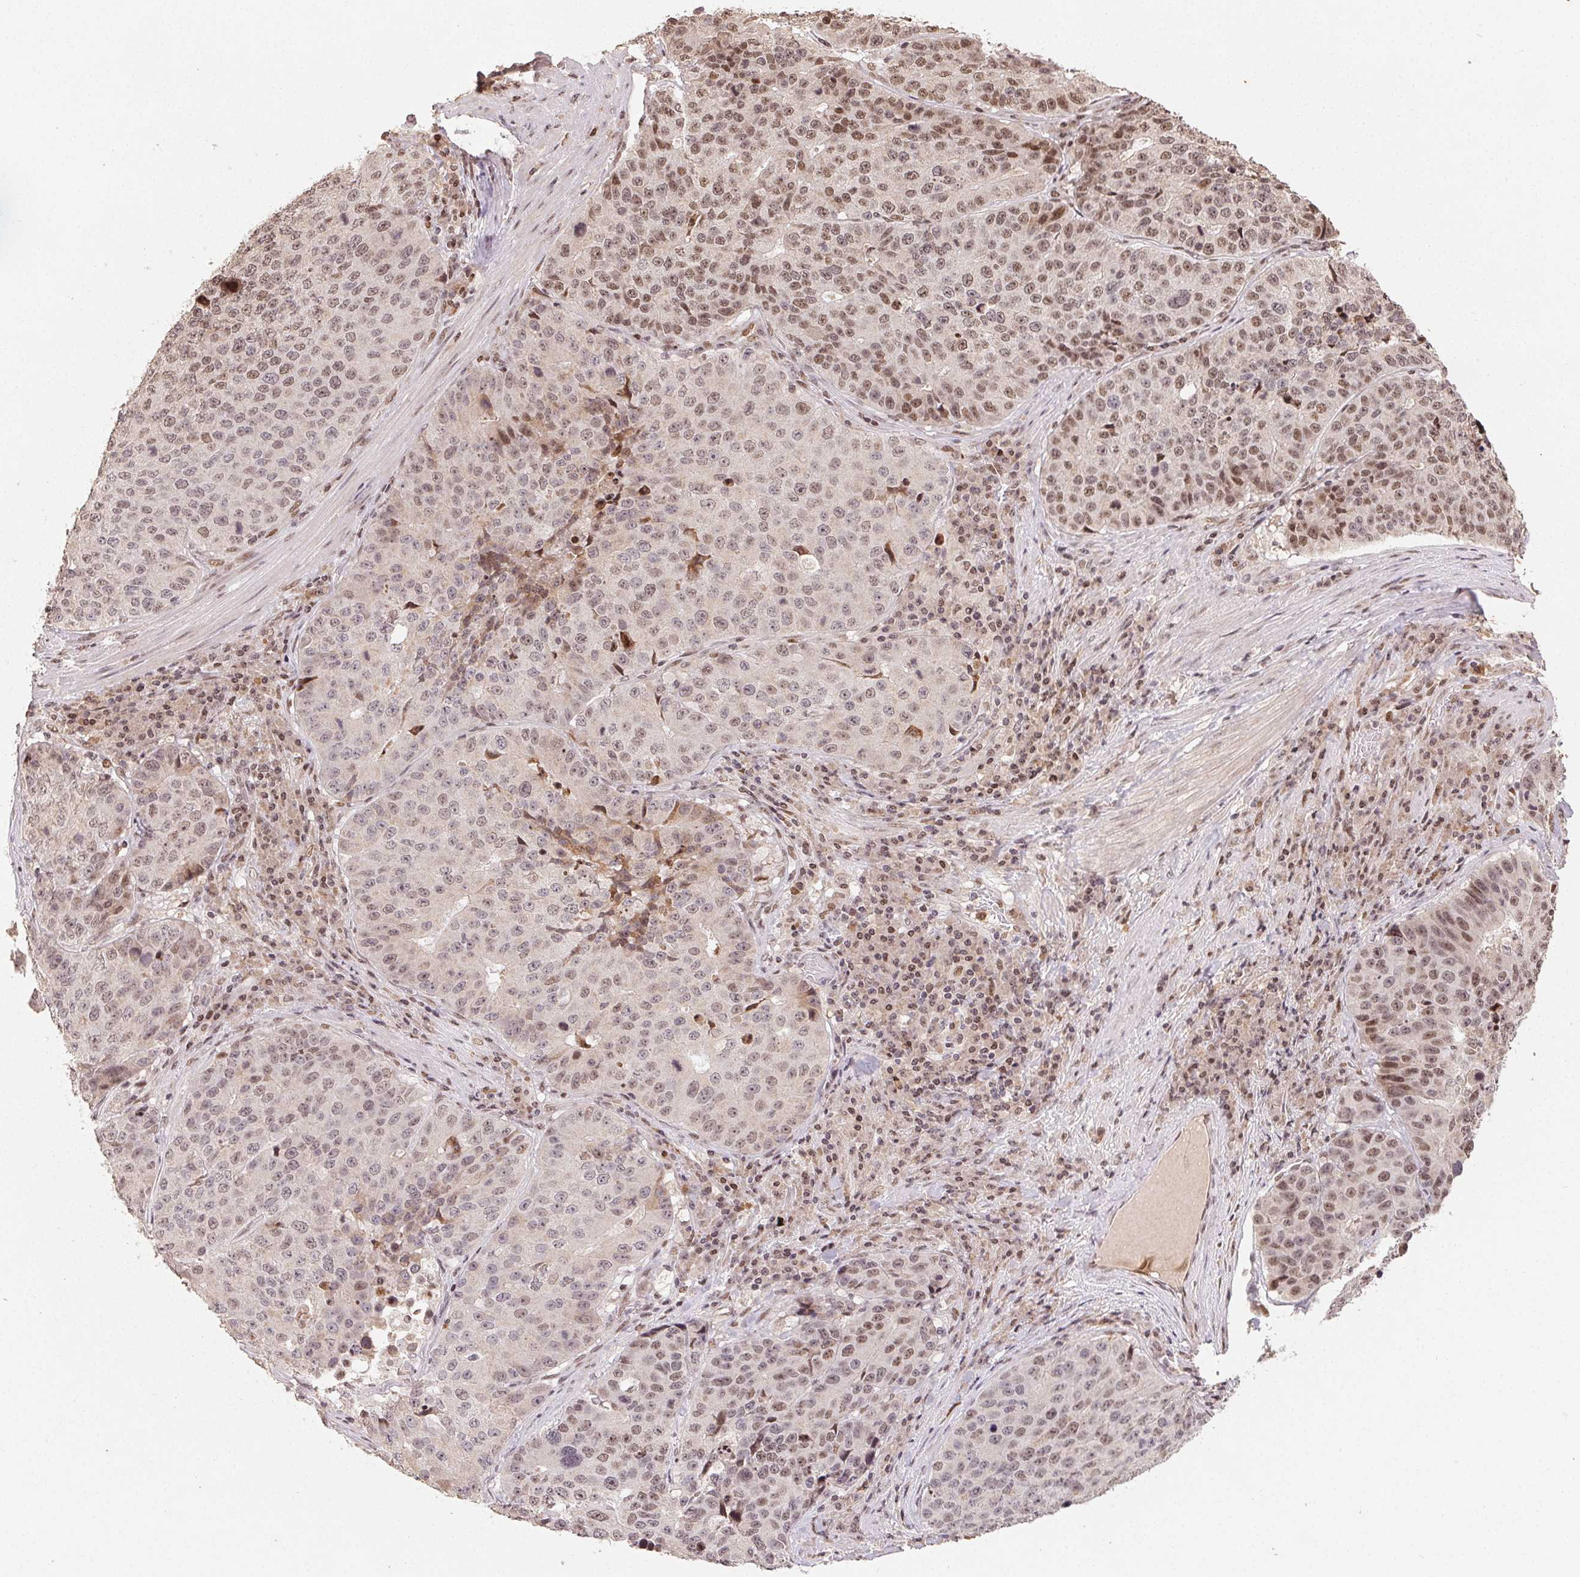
{"staining": {"intensity": "moderate", "quantity": ">75%", "location": "nuclear"}, "tissue": "stomach cancer", "cell_type": "Tumor cells", "image_type": "cancer", "snomed": [{"axis": "morphology", "description": "Adenocarcinoma, NOS"}, {"axis": "topography", "description": "Stomach"}], "caption": "Stomach adenocarcinoma stained with immunohistochemistry (IHC) demonstrates moderate nuclear positivity in about >75% of tumor cells.", "gene": "MAPKAPK2", "patient": {"sex": "male", "age": 71}}